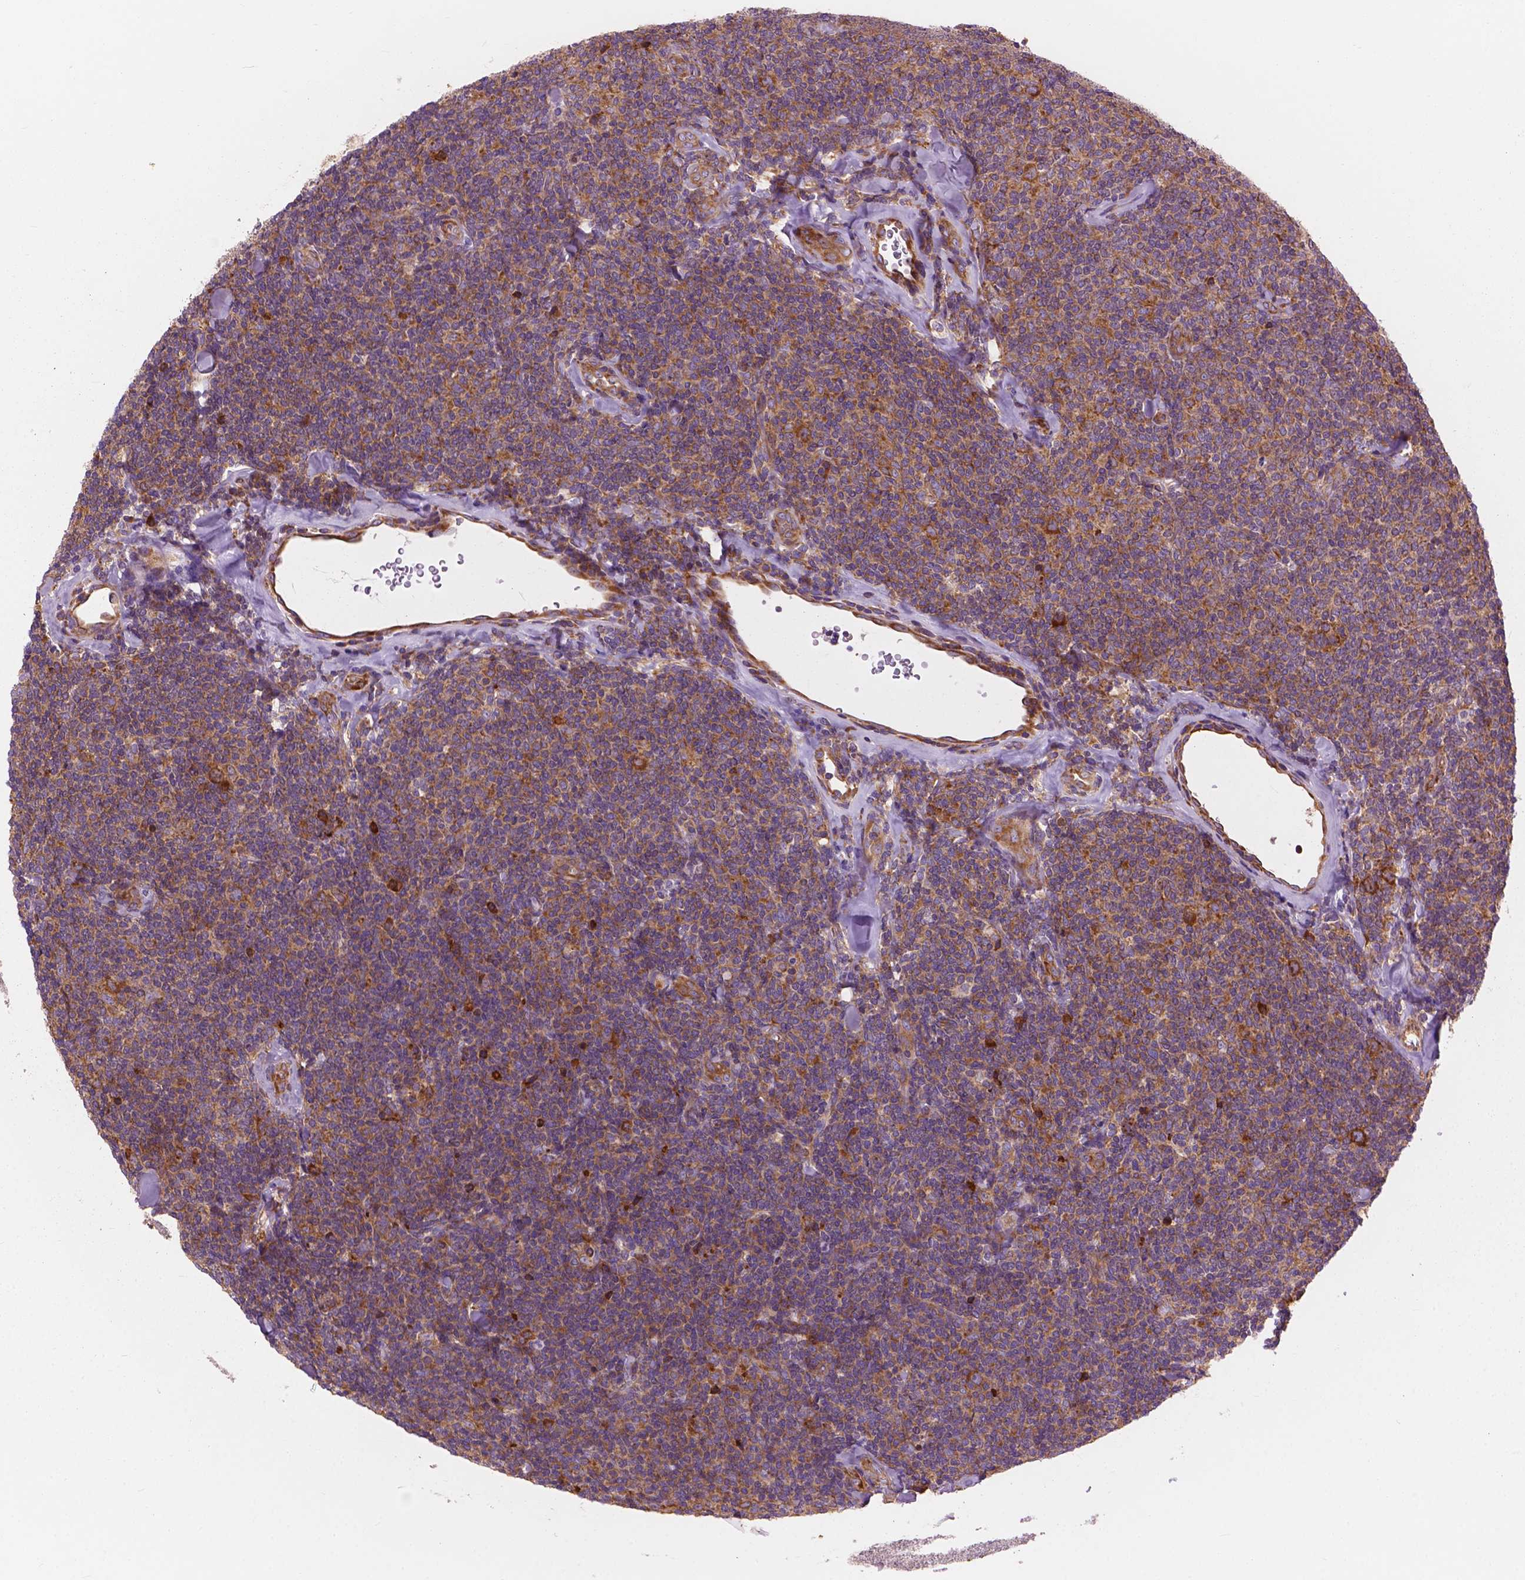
{"staining": {"intensity": "moderate", "quantity": ">75%", "location": "cytoplasmic/membranous"}, "tissue": "lymphoma", "cell_type": "Tumor cells", "image_type": "cancer", "snomed": [{"axis": "morphology", "description": "Malignant lymphoma, non-Hodgkin's type, Low grade"}, {"axis": "topography", "description": "Lymph node"}], "caption": "Approximately >75% of tumor cells in human lymphoma exhibit moderate cytoplasmic/membranous protein positivity as visualized by brown immunohistochemical staining.", "gene": "RPL37A", "patient": {"sex": "female", "age": 56}}